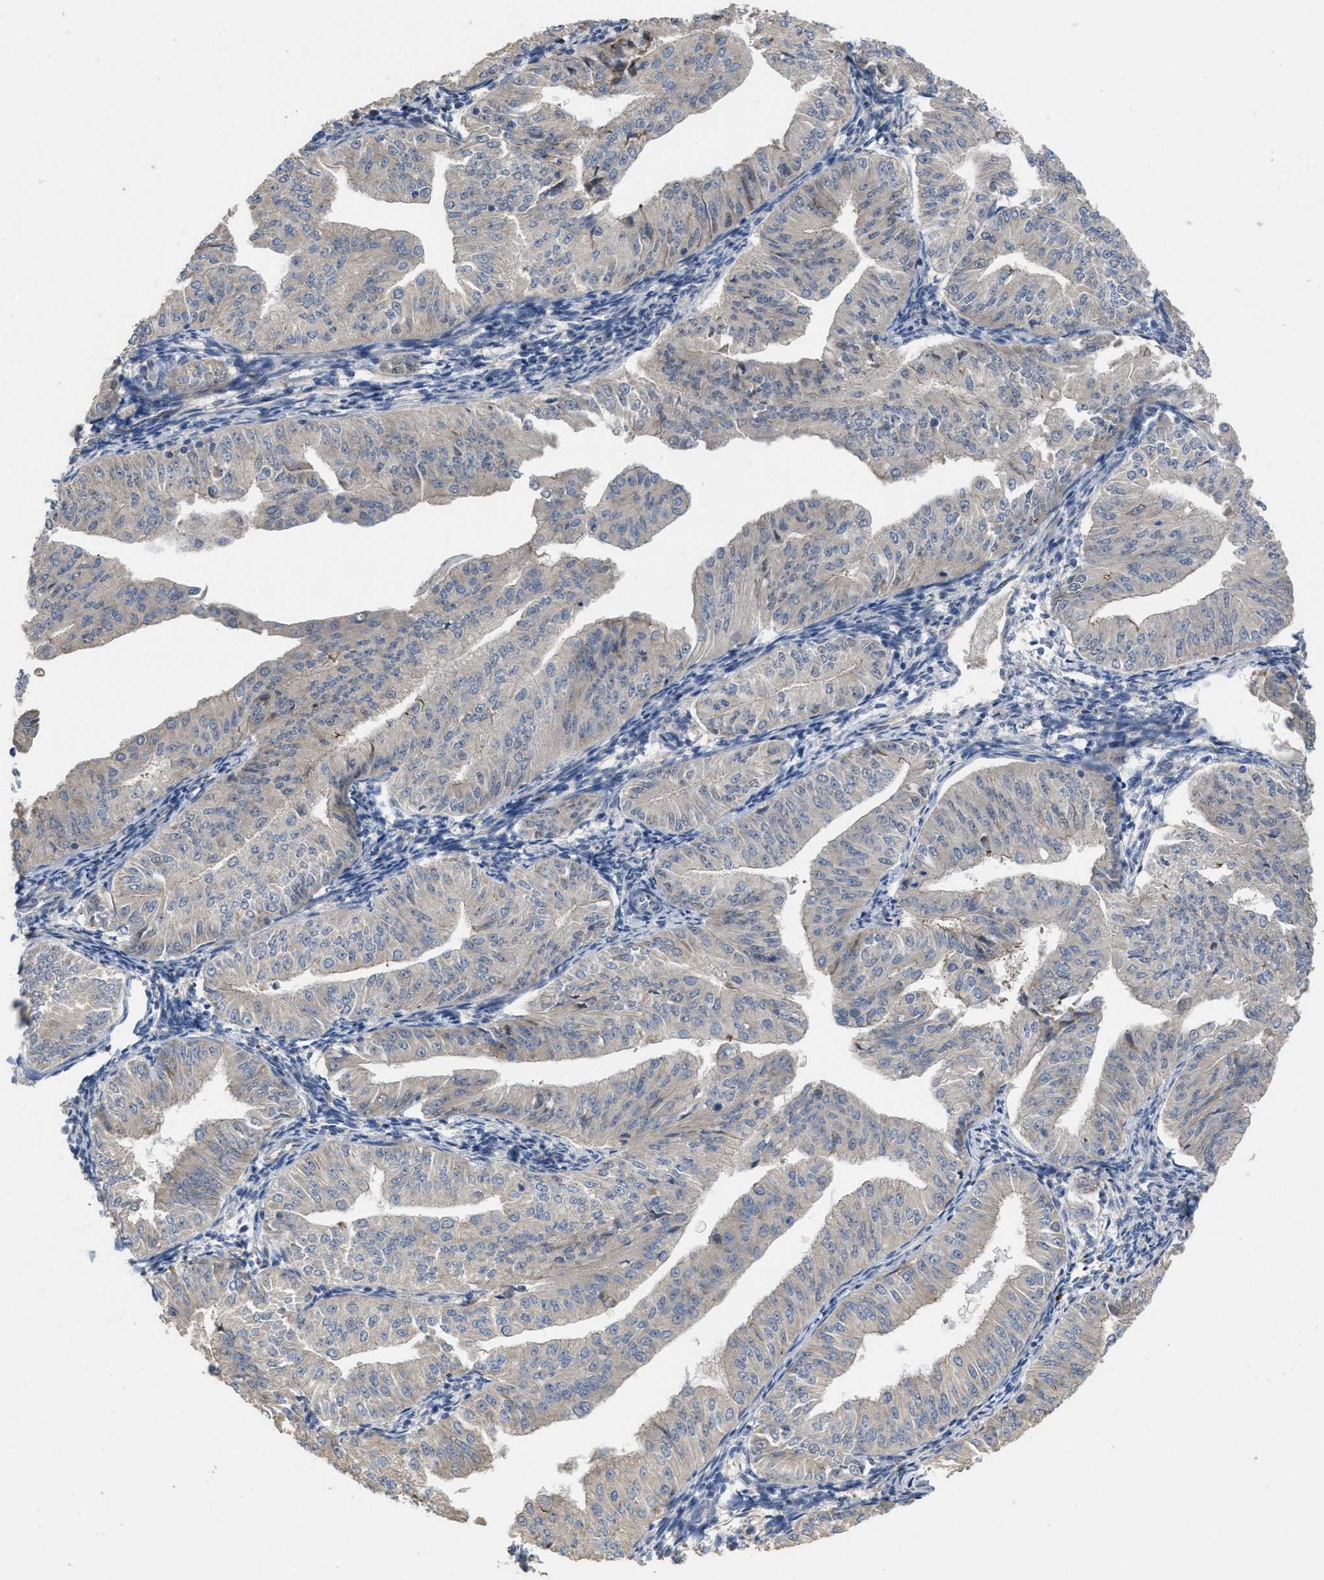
{"staining": {"intensity": "negative", "quantity": "none", "location": "none"}, "tissue": "endometrial cancer", "cell_type": "Tumor cells", "image_type": "cancer", "snomed": [{"axis": "morphology", "description": "Normal tissue, NOS"}, {"axis": "morphology", "description": "Adenocarcinoma, NOS"}, {"axis": "topography", "description": "Endometrium"}], "caption": "Micrograph shows no significant protein staining in tumor cells of endometrial cancer (adenocarcinoma). The staining is performed using DAB brown chromogen with nuclei counter-stained in using hematoxylin.", "gene": "CDPF1", "patient": {"sex": "female", "age": 53}}